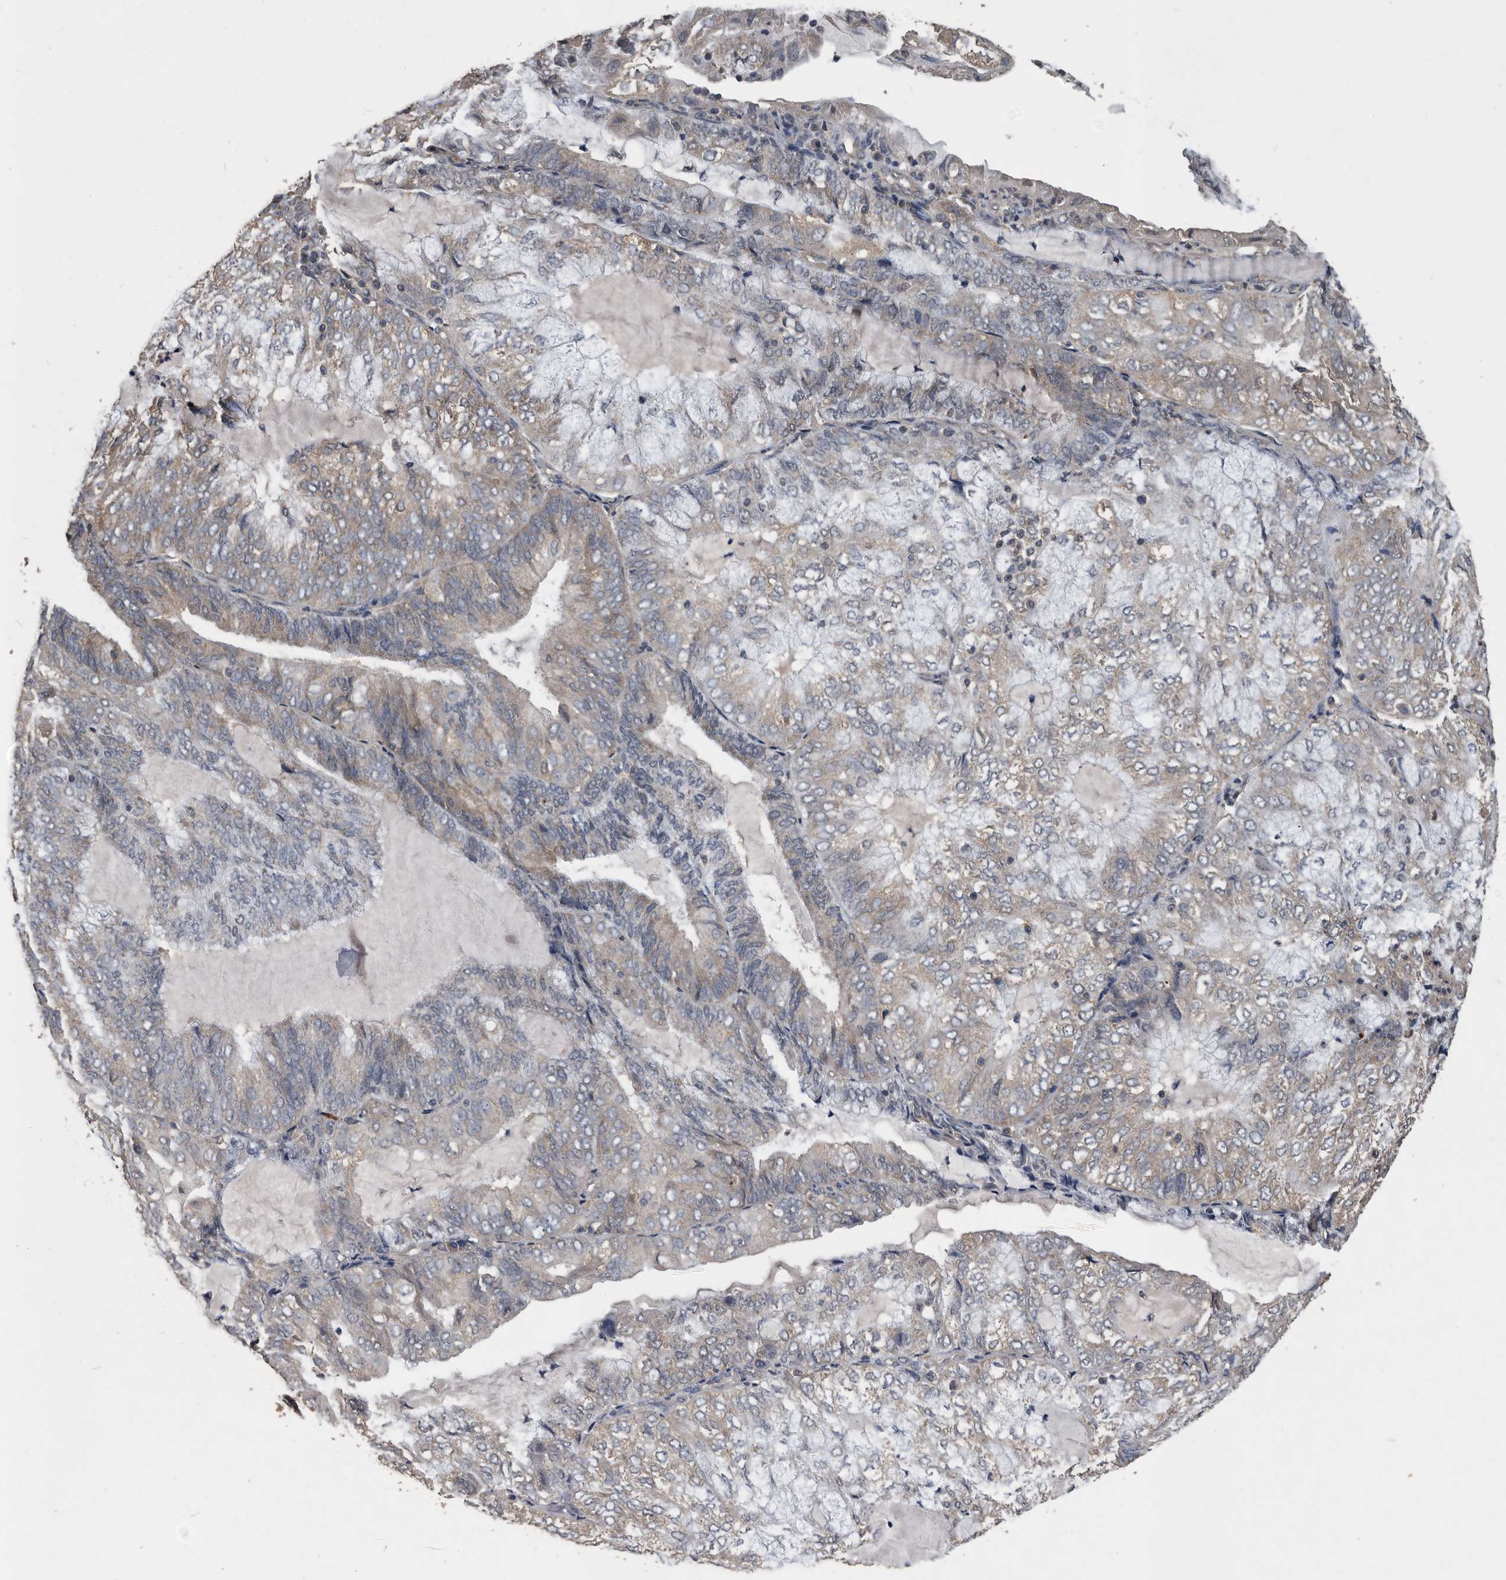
{"staining": {"intensity": "weak", "quantity": "25%-75%", "location": "cytoplasmic/membranous"}, "tissue": "endometrial cancer", "cell_type": "Tumor cells", "image_type": "cancer", "snomed": [{"axis": "morphology", "description": "Adenocarcinoma, NOS"}, {"axis": "topography", "description": "Endometrium"}], "caption": "Immunohistochemical staining of human adenocarcinoma (endometrial) exhibits low levels of weak cytoplasmic/membranous protein positivity in approximately 25%-75% of tumor cells.", "gene": "NRBP1", "patient": {"sex": "female", "age": 81}}